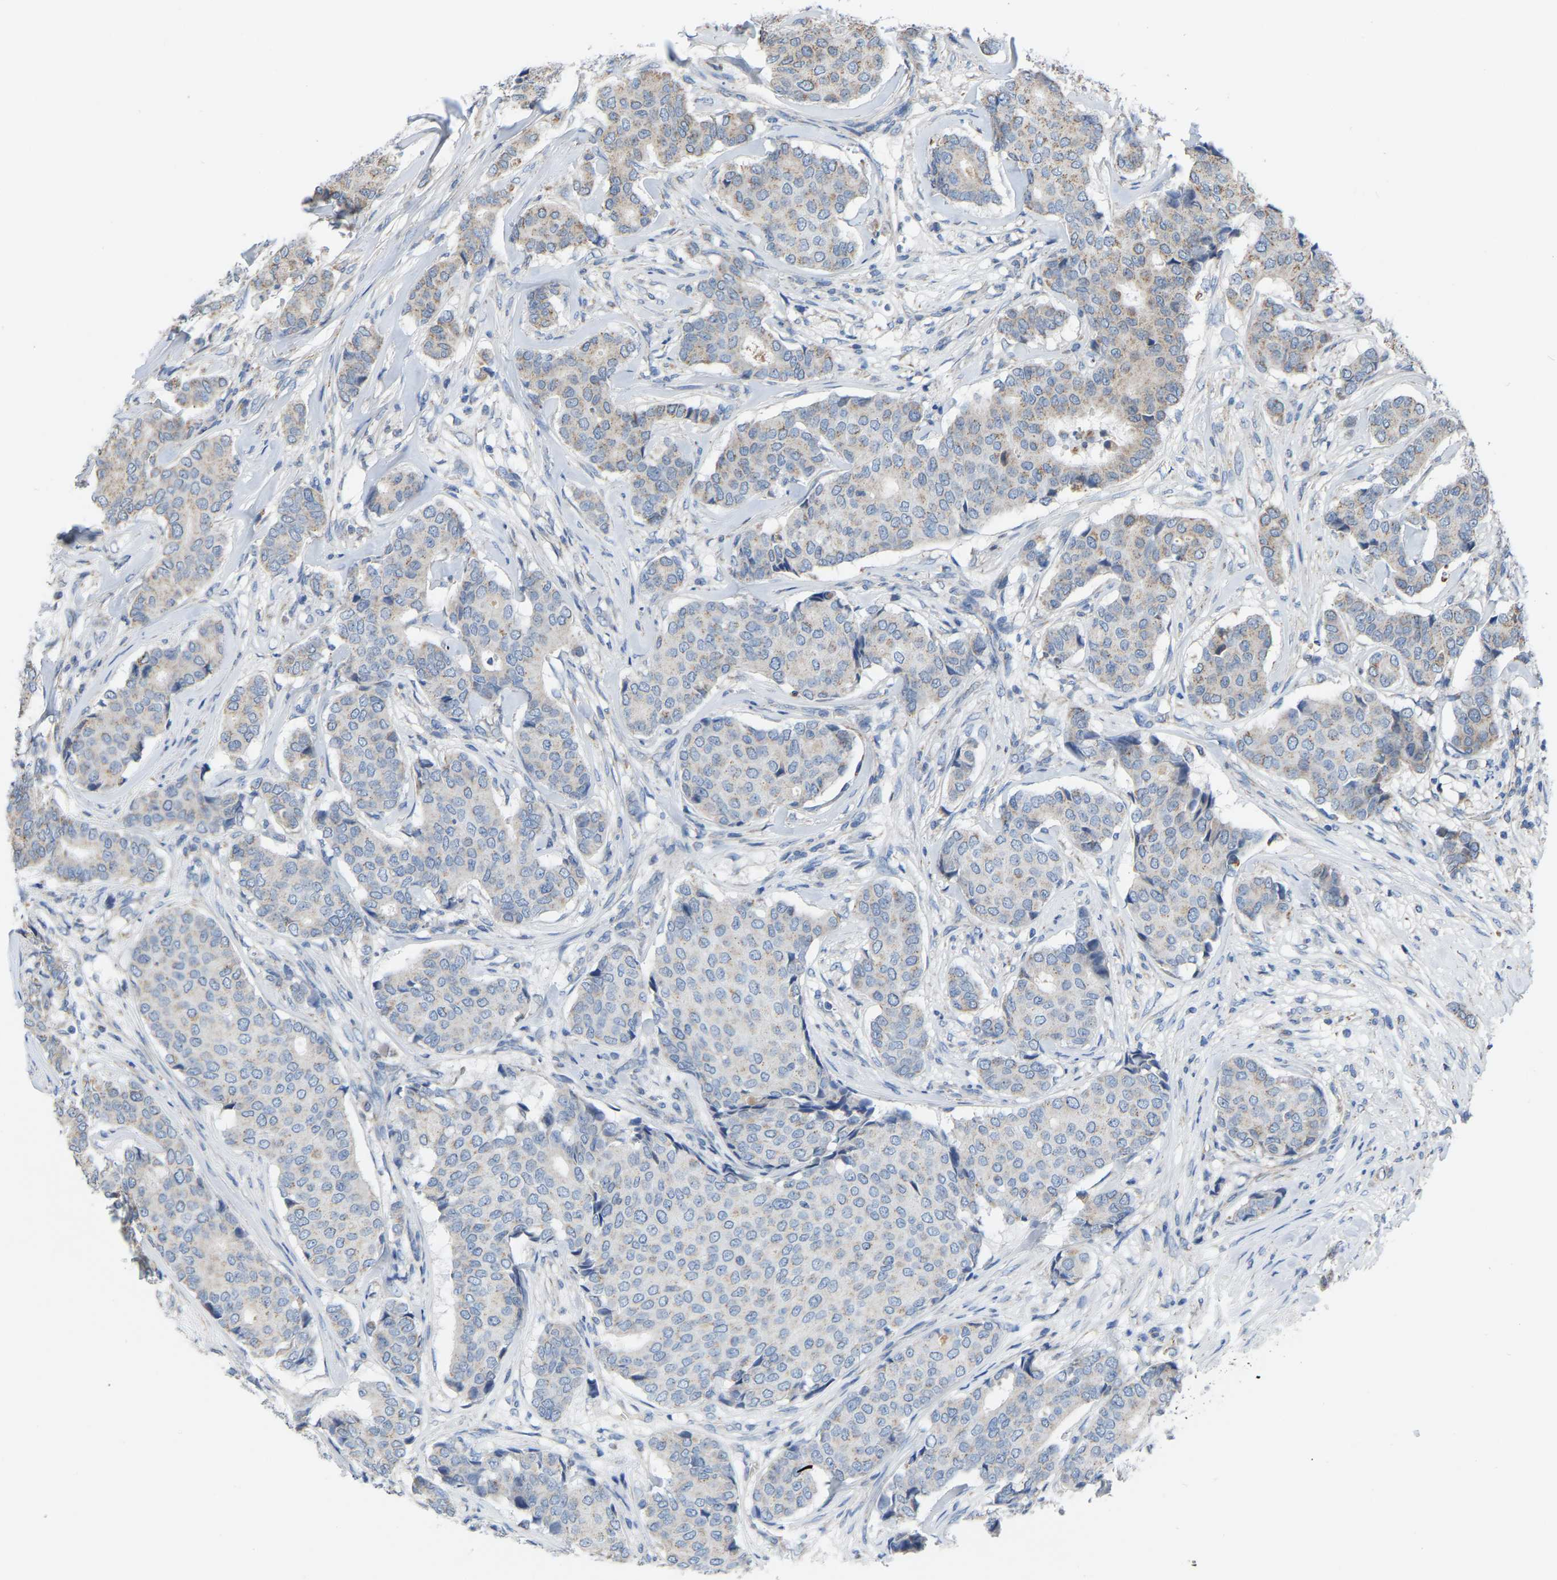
{"staining": {"intensity": "weak", "quantity": "<25%", "location": "cytoplasmic/membranous"}, "tissue": "breast cancer", "cell_type": "Tumor cells", "image_type": "cancer", "snomed": [{"axis": "morphology", "description": "Duct carcinoma"}, {"axis": "topography", "description": "Breast"}], "caption": "Immunohistochemical staining of breast infiltrating ductal carcinoma shows no significant staining in tumor cells.", "gene": "BCL10", "patient": {"sex": "female", "age": 75}}